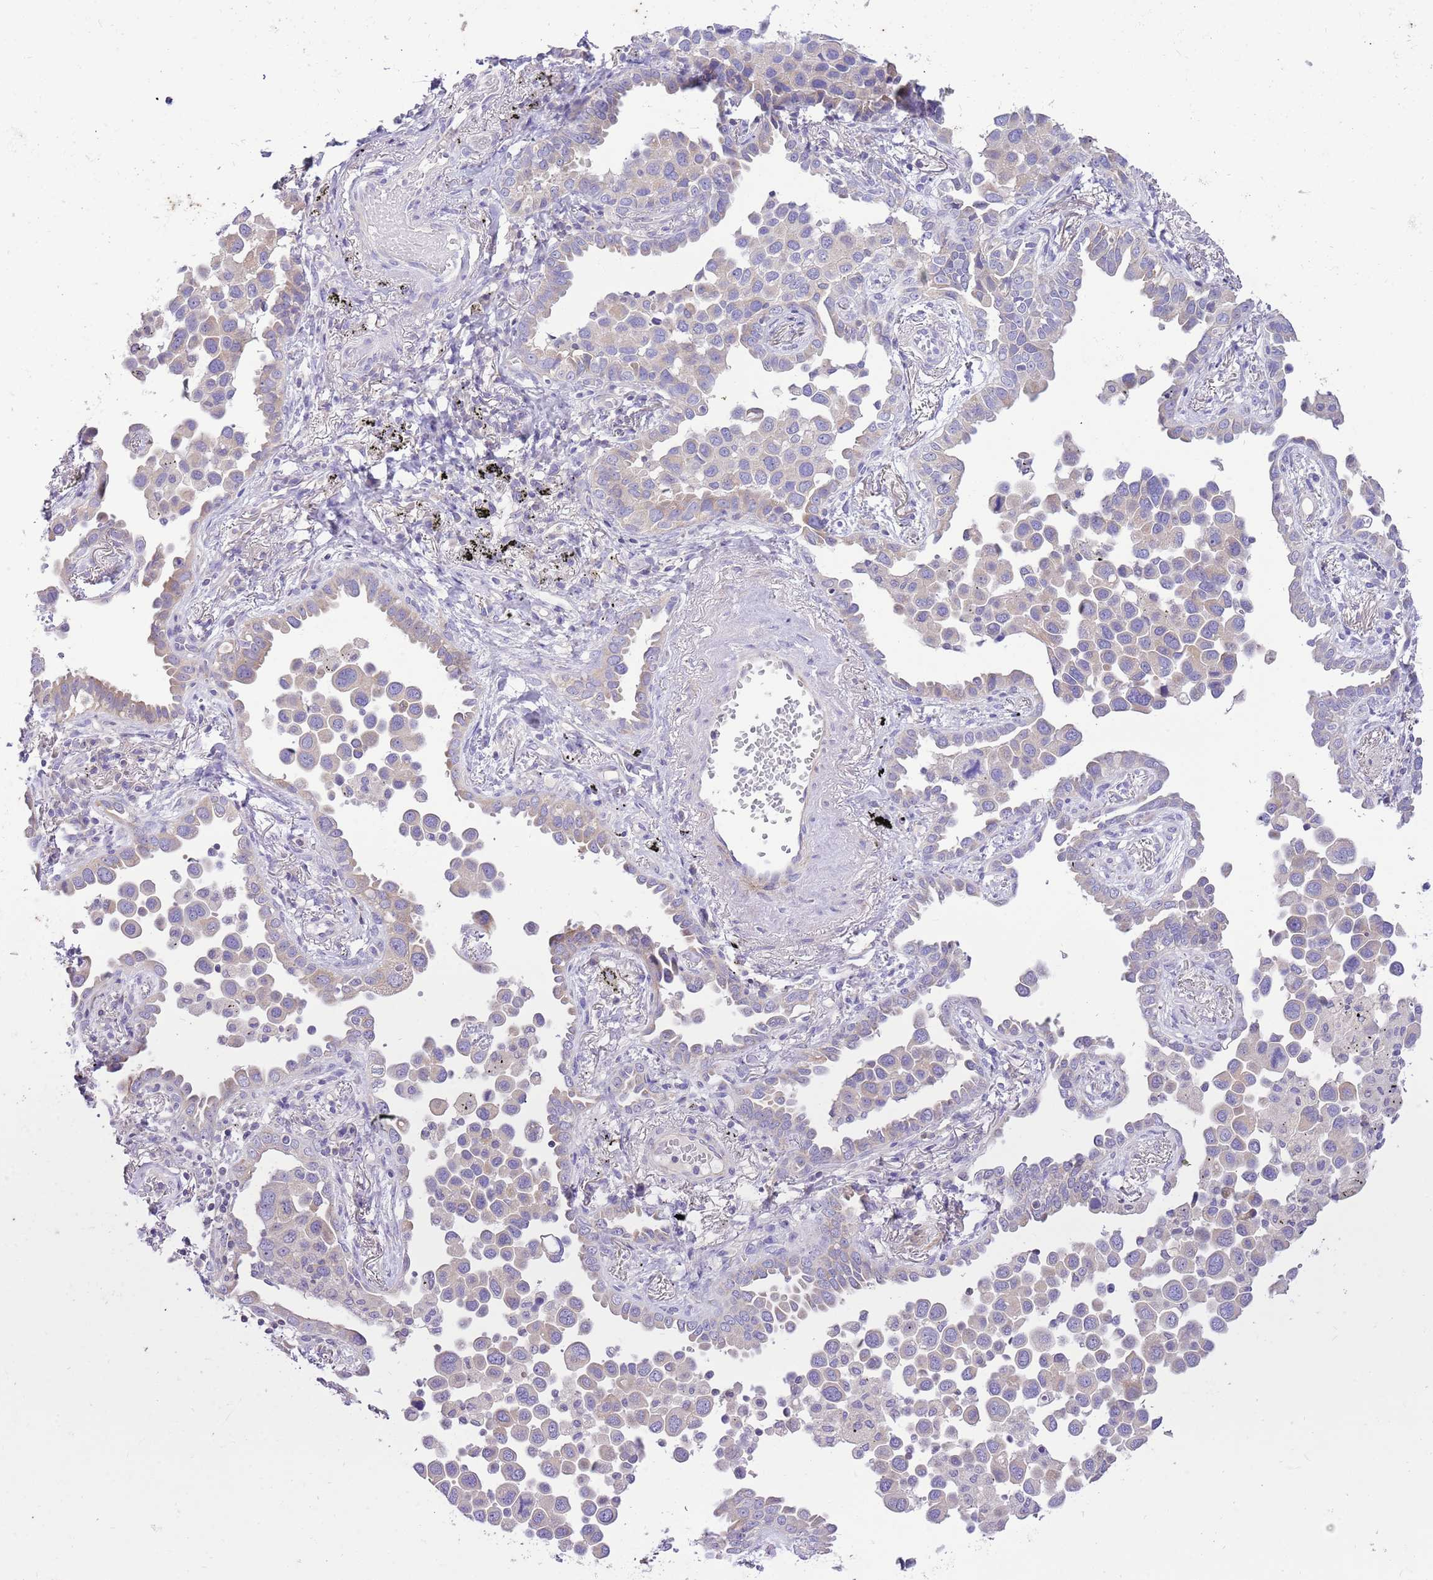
{"staining": {"intensity": "negative", "quantity": "none", "location": "none"}, "tissue": "lung cancer", "cell_type": "Tumor cells", "image_type": "cancer", "snomed": [{"axis": "morphology", "description": "Adenocarcinoma, NOS"}, {"axis": "topography", "description": "Lung"}], "caption": "DAB (3,3'-diaminobenzidine) immunohistochemical staining of lung cancer (adenocarcinoma) shows no significant positivity in tumor cells.", "gene": "GLCE", "patient": {"sex": "male", "age": 67}}